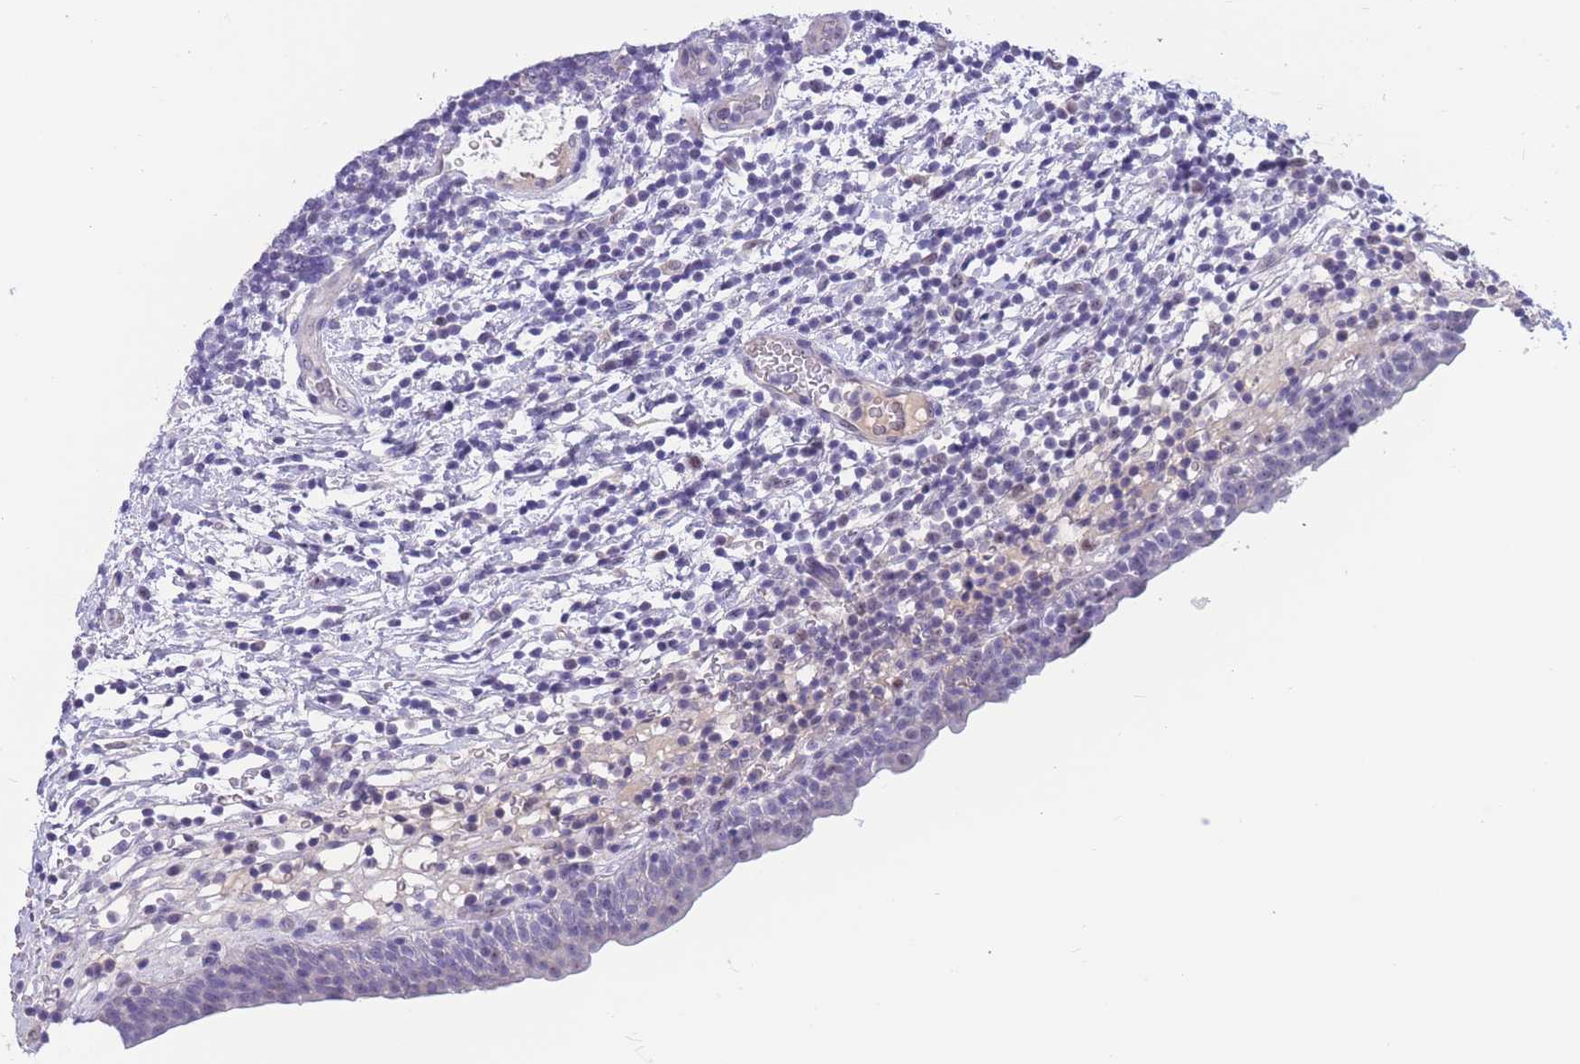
{"staining": {"intensity": "moderate", "quantity": "<25%", "location": "nuclear"}, "tissue": "urinary bladder", "cell_type": "Urothelial cells", "image_type": "normal", "snomed": [{"axis": "morphology", "description": "Normal tissue, NOS"}, {"axis": "topography", "description": "Urinary bladder"}], "caption": "Unremarkable urinary bladder was stained to show a protein in brown. There is low levels of moderate nuclear staining in about <25% of urothelial cells. Nuclei are stained in blue.", "gene": "BOP1", "patient": {"sex": "male", "age": 83}}